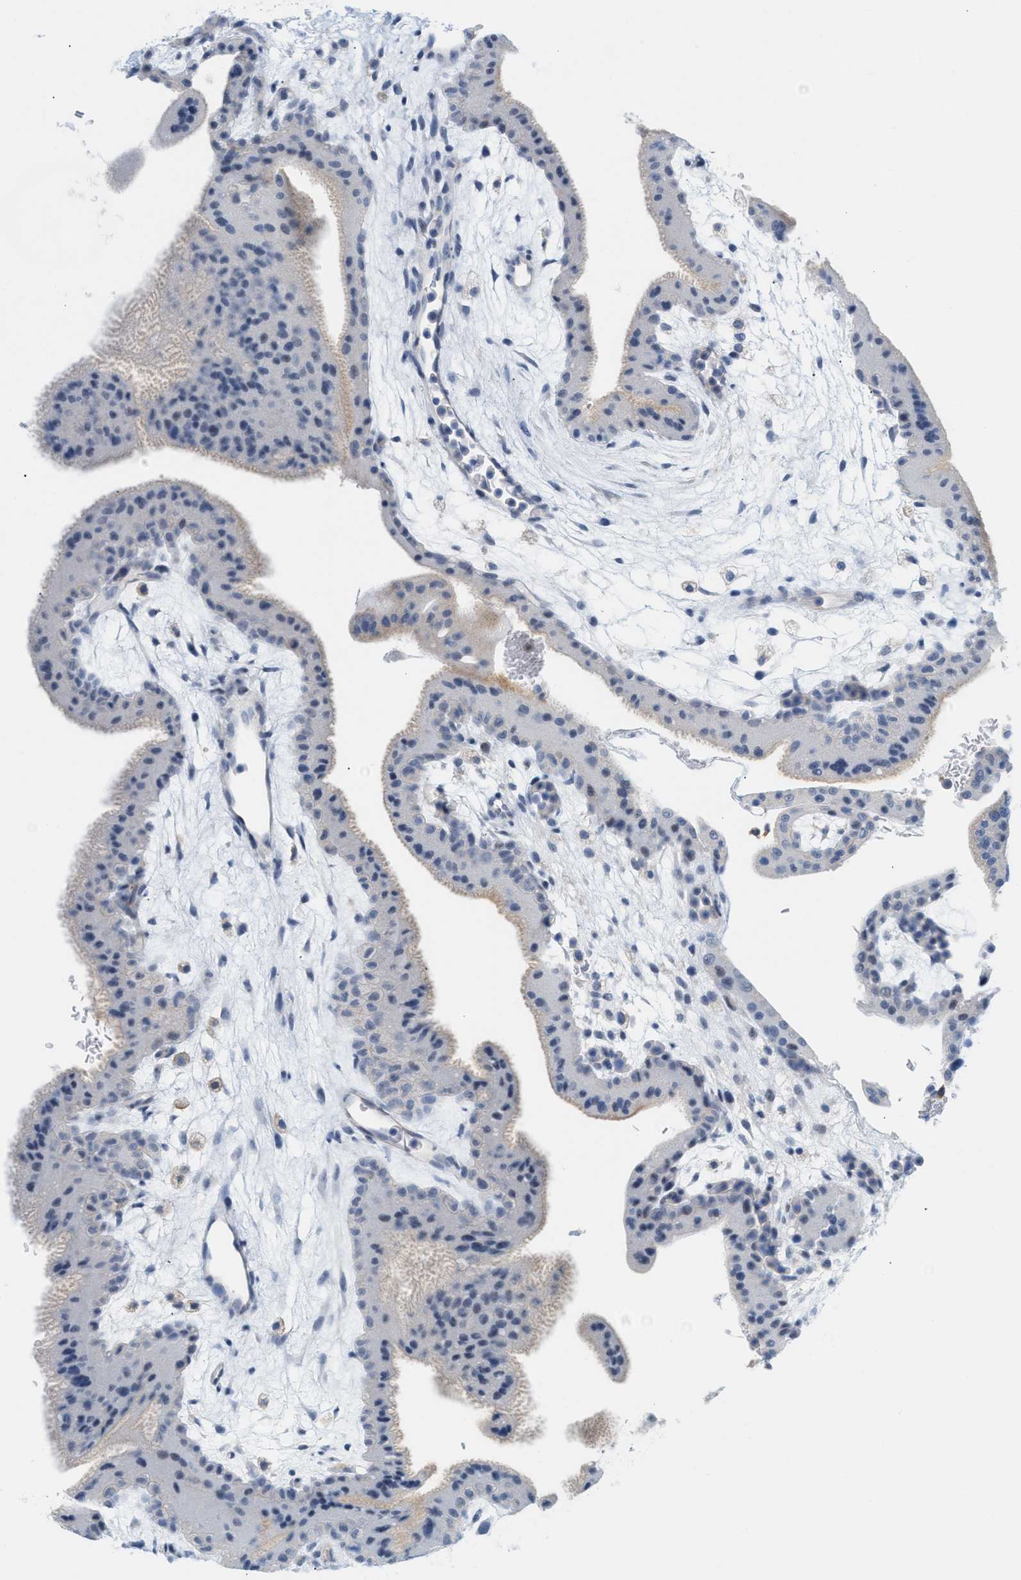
{"staining": {"intensity": "negative", "quantity": "none", "location": "none"}, "tissue": "placenta", "cell_type": "Decidual cells", "image_type": "normal", "snomed": [{"axis": "morphology", "description": "Normal tissue, NOS"}, {"axis": "topography", "description": "Placenta"}], "caption": "This is an IHC image of benign placenta. There is no staining in decidual cells.", "gene": "IL16", "patient": {"sex": "female", "age": 35}}